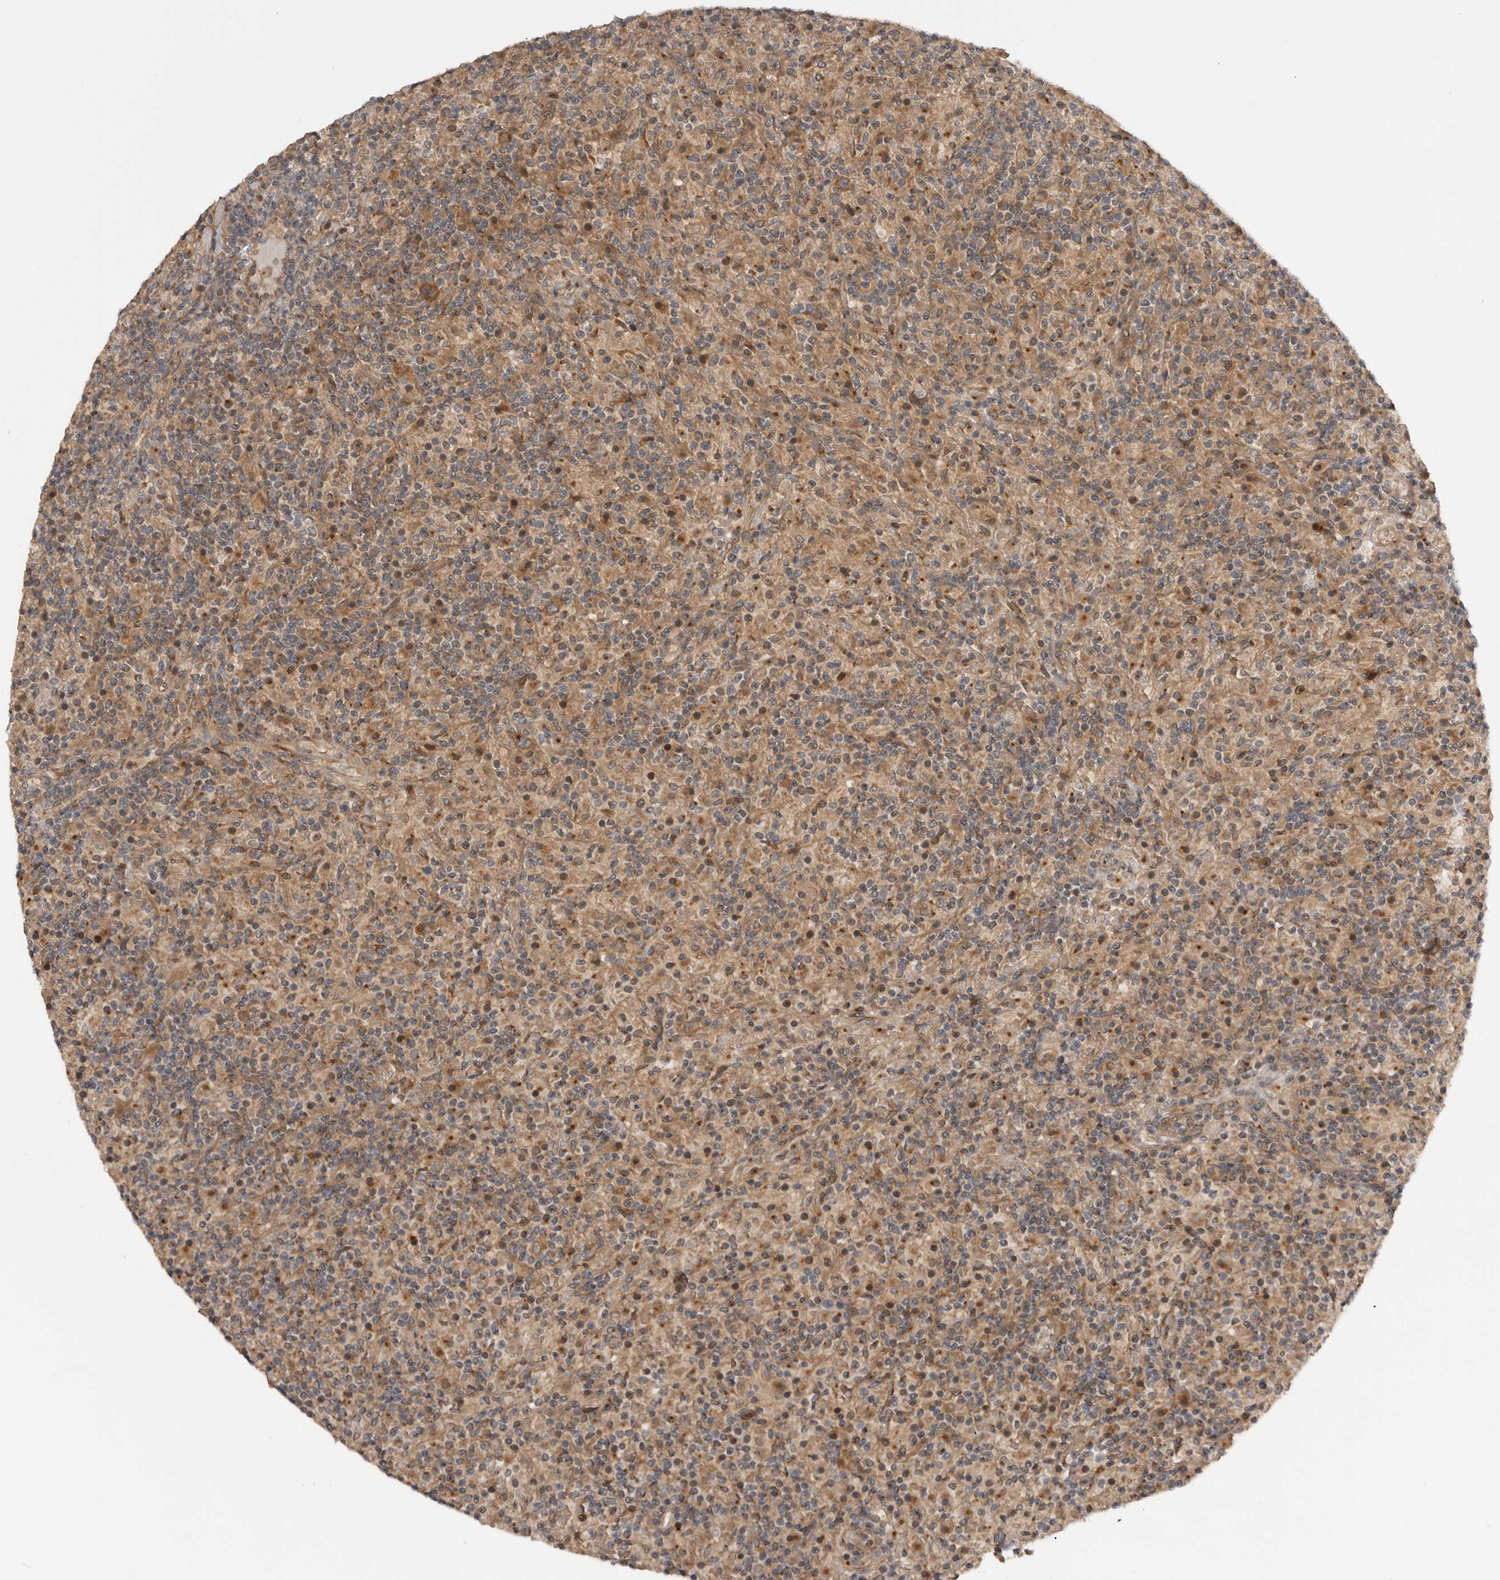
{"staining": {"intensity": "moderate", "quantity": ">75%", "location": "cytoplasmic/membranous"}, "tissue": "lymphoma", "cell_type": "Tumor cells", "image_type": "cancer", "snomed": [{"axis": "morphology", "description": "Hodgkin's disease, NOS"}, {"axis": "topography", "description": "Lymph node"}], "caption": "Protein staining exhibits moderate cytoplasmic/membranous positivity in about >75% of tumor cells in lymphoma.", "gene": "PDCL", "patient": {"sex": "male", "age": 70}}